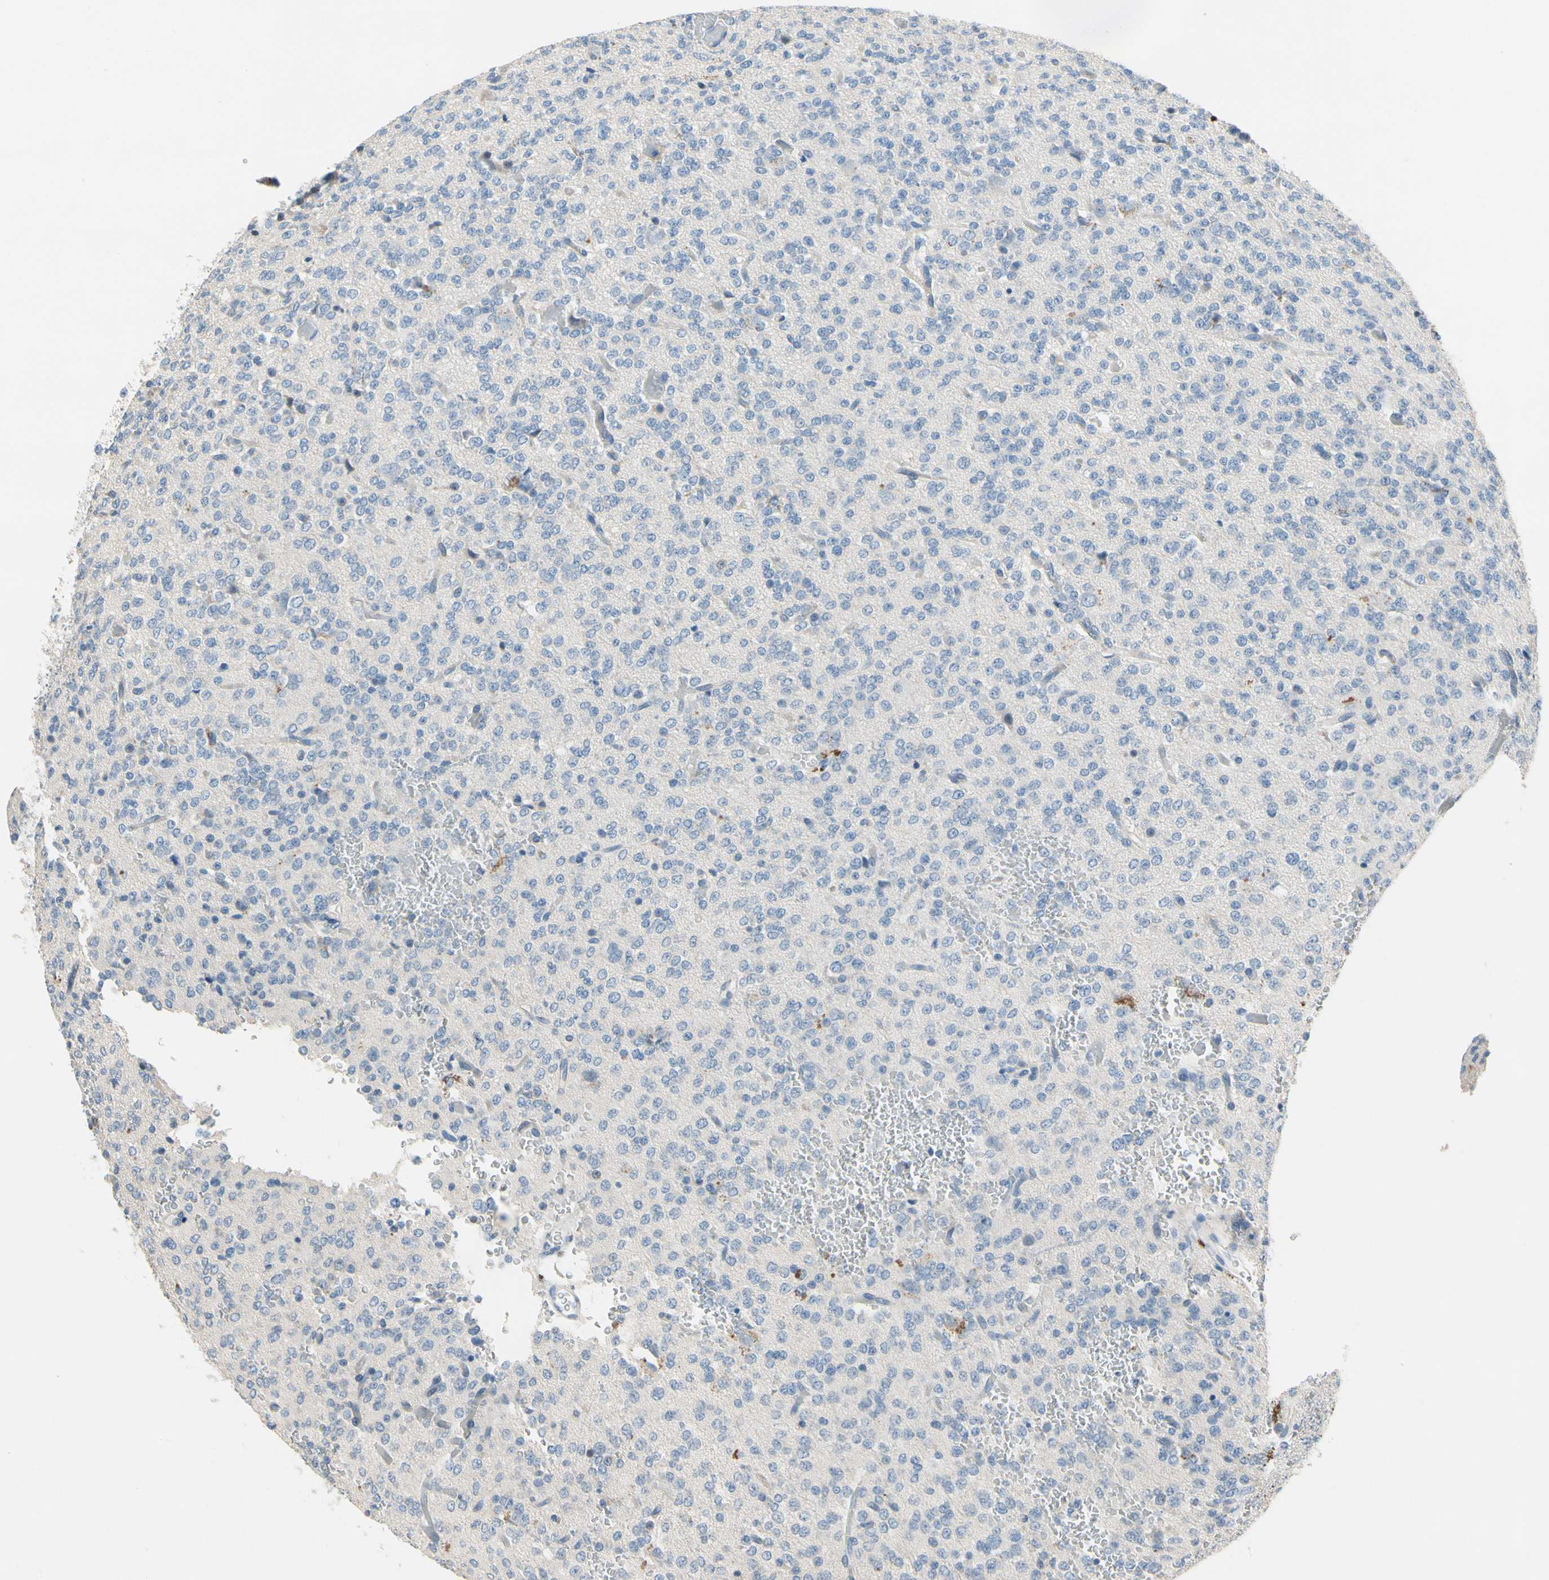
{"staining": {"intensity": "negative", "quantity": "none", "location": "none"}, "tissue": "glioma", "cell_type": "Tumor cells", "image_type": "cancer", "snomed": [{"axis": "morphology", "description": "Glioma, malignant, Low grade"}, {"axis": "topography", "description": "Brain"}], "caption": "A high-resolution photomicrograph shows immunohistochemistry staining of malignant glioma (low-grade), which demonstrates no significant positivity in tumor cells. Brightfield microscopy of IHC stained with DAB (3,3'-diaminobenzidine) (brown) and hematoxylin (blue), captured at high magnification.", "gene": "CPA3", "patient": {"sex": "male", "age": 38}}